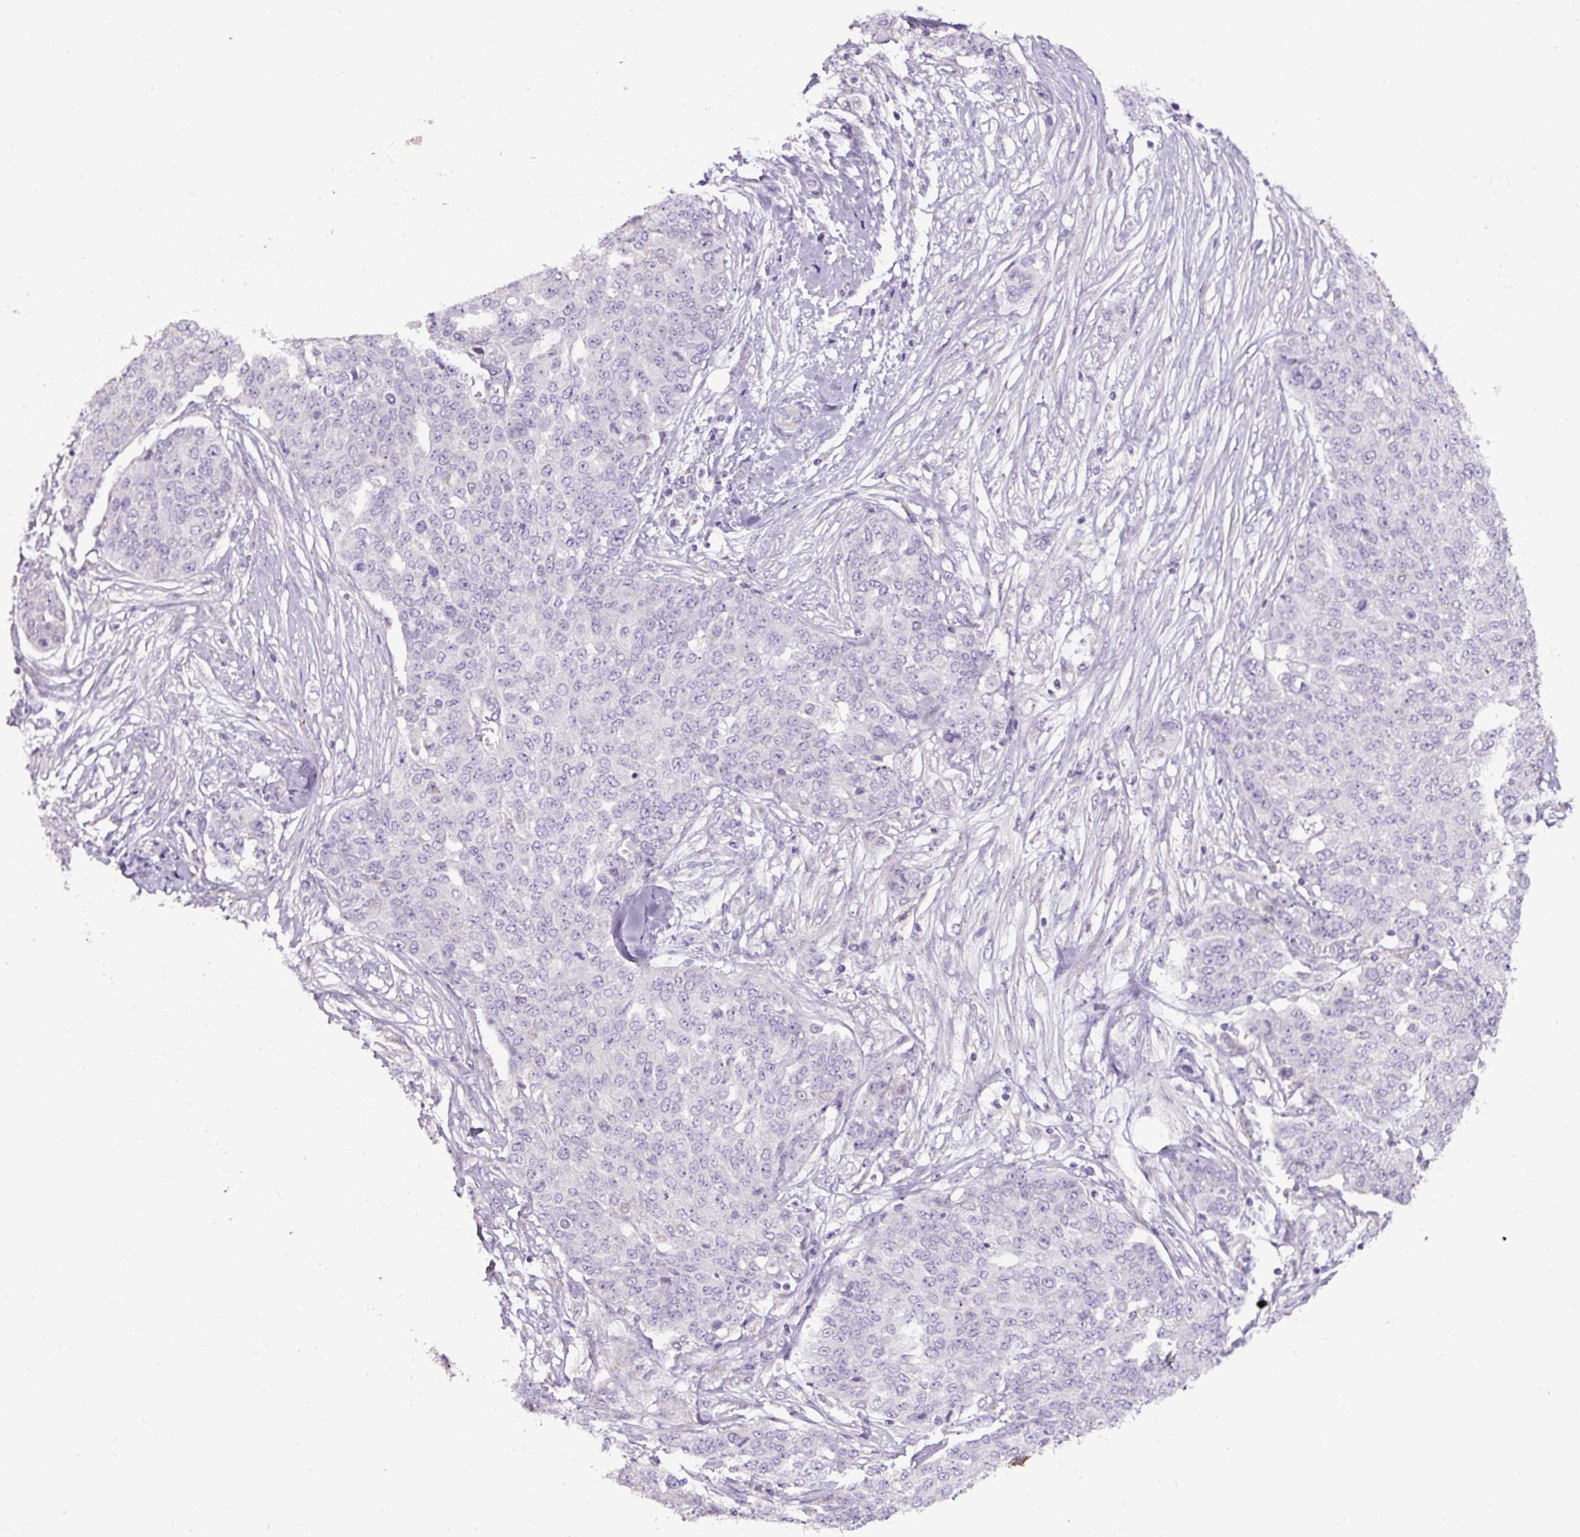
{"staining": {"intensity": "negative", "quantity": "none", "location": "none"}, "tissue": "ovarian cancer", "cell_type": "Tumor cells", "image_type": "cancer", "snomed": [{"axis": "morphology", "description": "Cystadenocarcinoma, serous, NOS"}, {"axis": "topography", "description": "Soft tissue"}, {"axis": "topography", "description": "Ovary"}], "caption": "This is a micrograph of IHC staining of ovarian cancer (serous cystadenocarcinoma), which shows no expression in tumor cells.", "gene": "HPS4", "patient": {"sex": "female", "age": 57}}